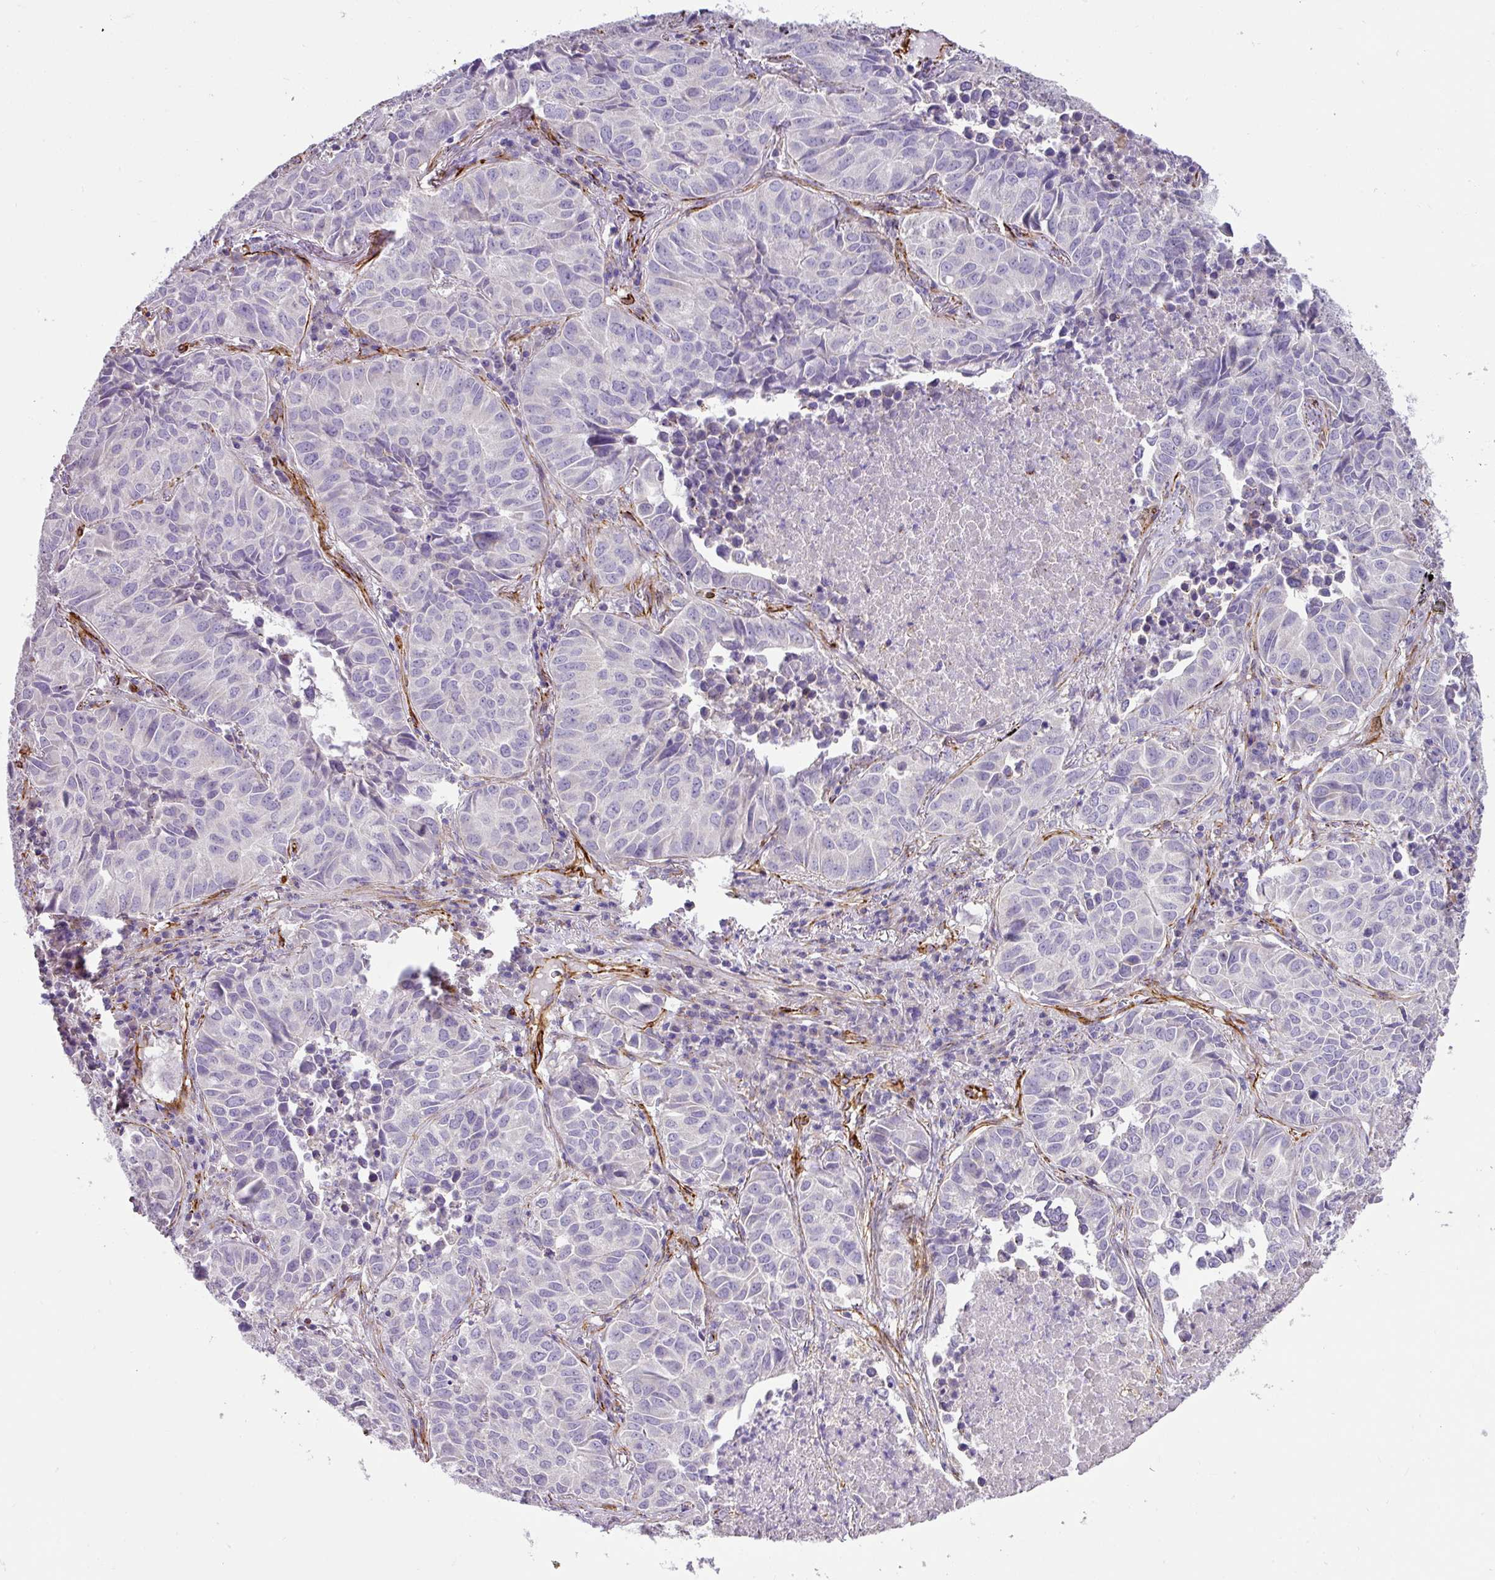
{"staining": {"intensity": "negative", "quantity": "none", "location": "none"}, "tissue": "lung cancer", "cell_type": "Tumor cells", "image_type": "cancer", "snomed": [{"axis": "morphology", "description": "Adenocarcinoma, NOS"}, {"axis": "topography", "description": "Lung"}], "caption": "Tumor cells are negative for brown protein staining in lung adenocarcinoma. (Brightfield microscopy of DAB (3,3'-diaminobenzidine) immunohistochemistry at high magnification).", "gene": "SLC25A17", "patient": {"sex": "female", "age": 50}}